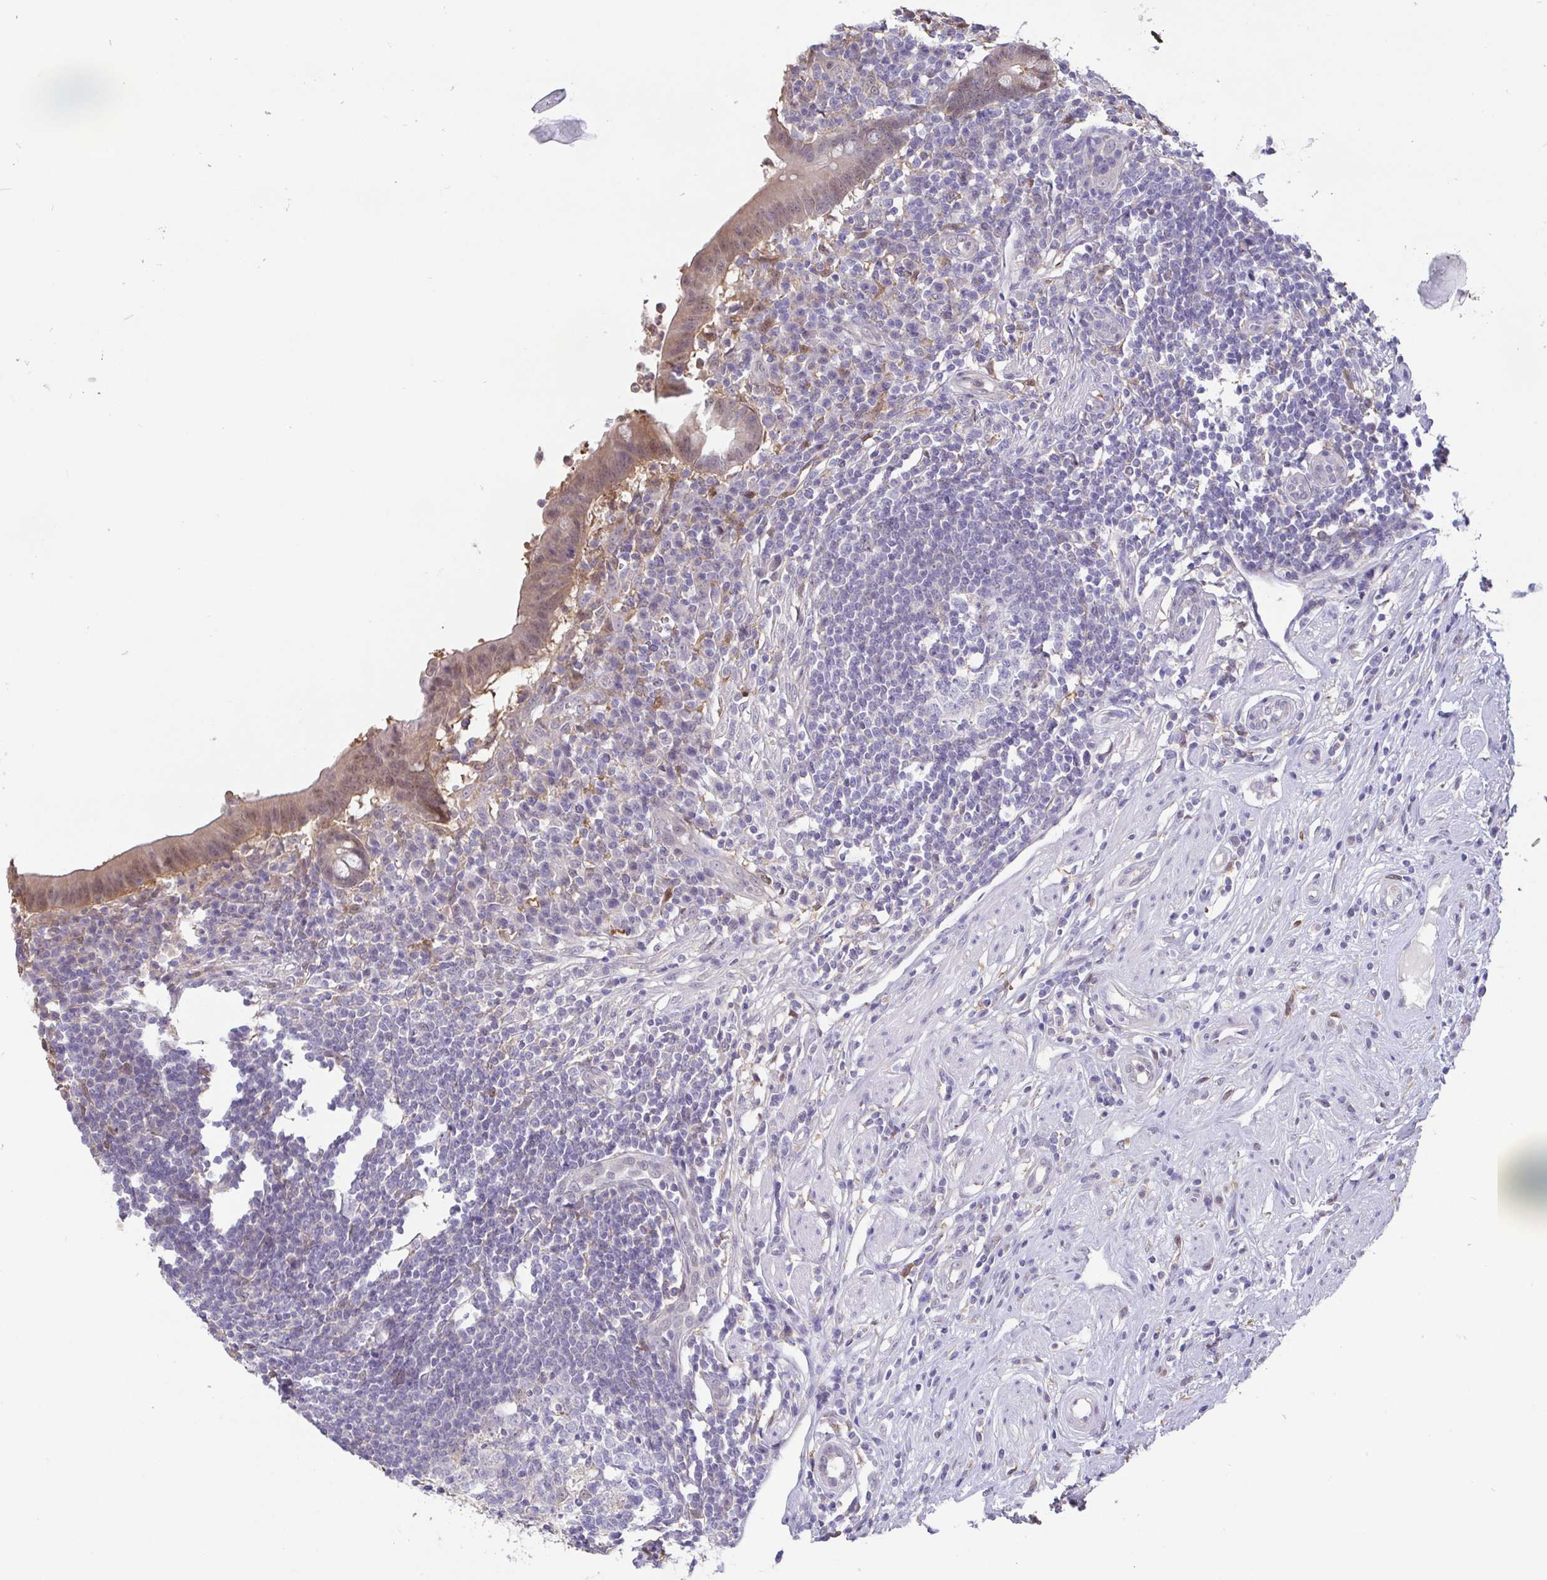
{"staining": {"intensity": "moderate", "quantity": ">75%", "location": "cytoplasmic/membranous,nuclear"}, "tissue": "appendix", "cell_type": "Glandular cells", "image_type": "normal", "snomed": [{"axis": "morphology", "description": "Normal tissue, NOS"}, {"axis": "topography", "description": "Appendix"}], "caption": "This micrograph reveals IHC staining of benign appendix, with medium moderate cytoplasmic/membranous,nuclear staining in about >75% of glandular cells.", "gene": "IDH1", "patient": {"sex": "female", "age": 56}}